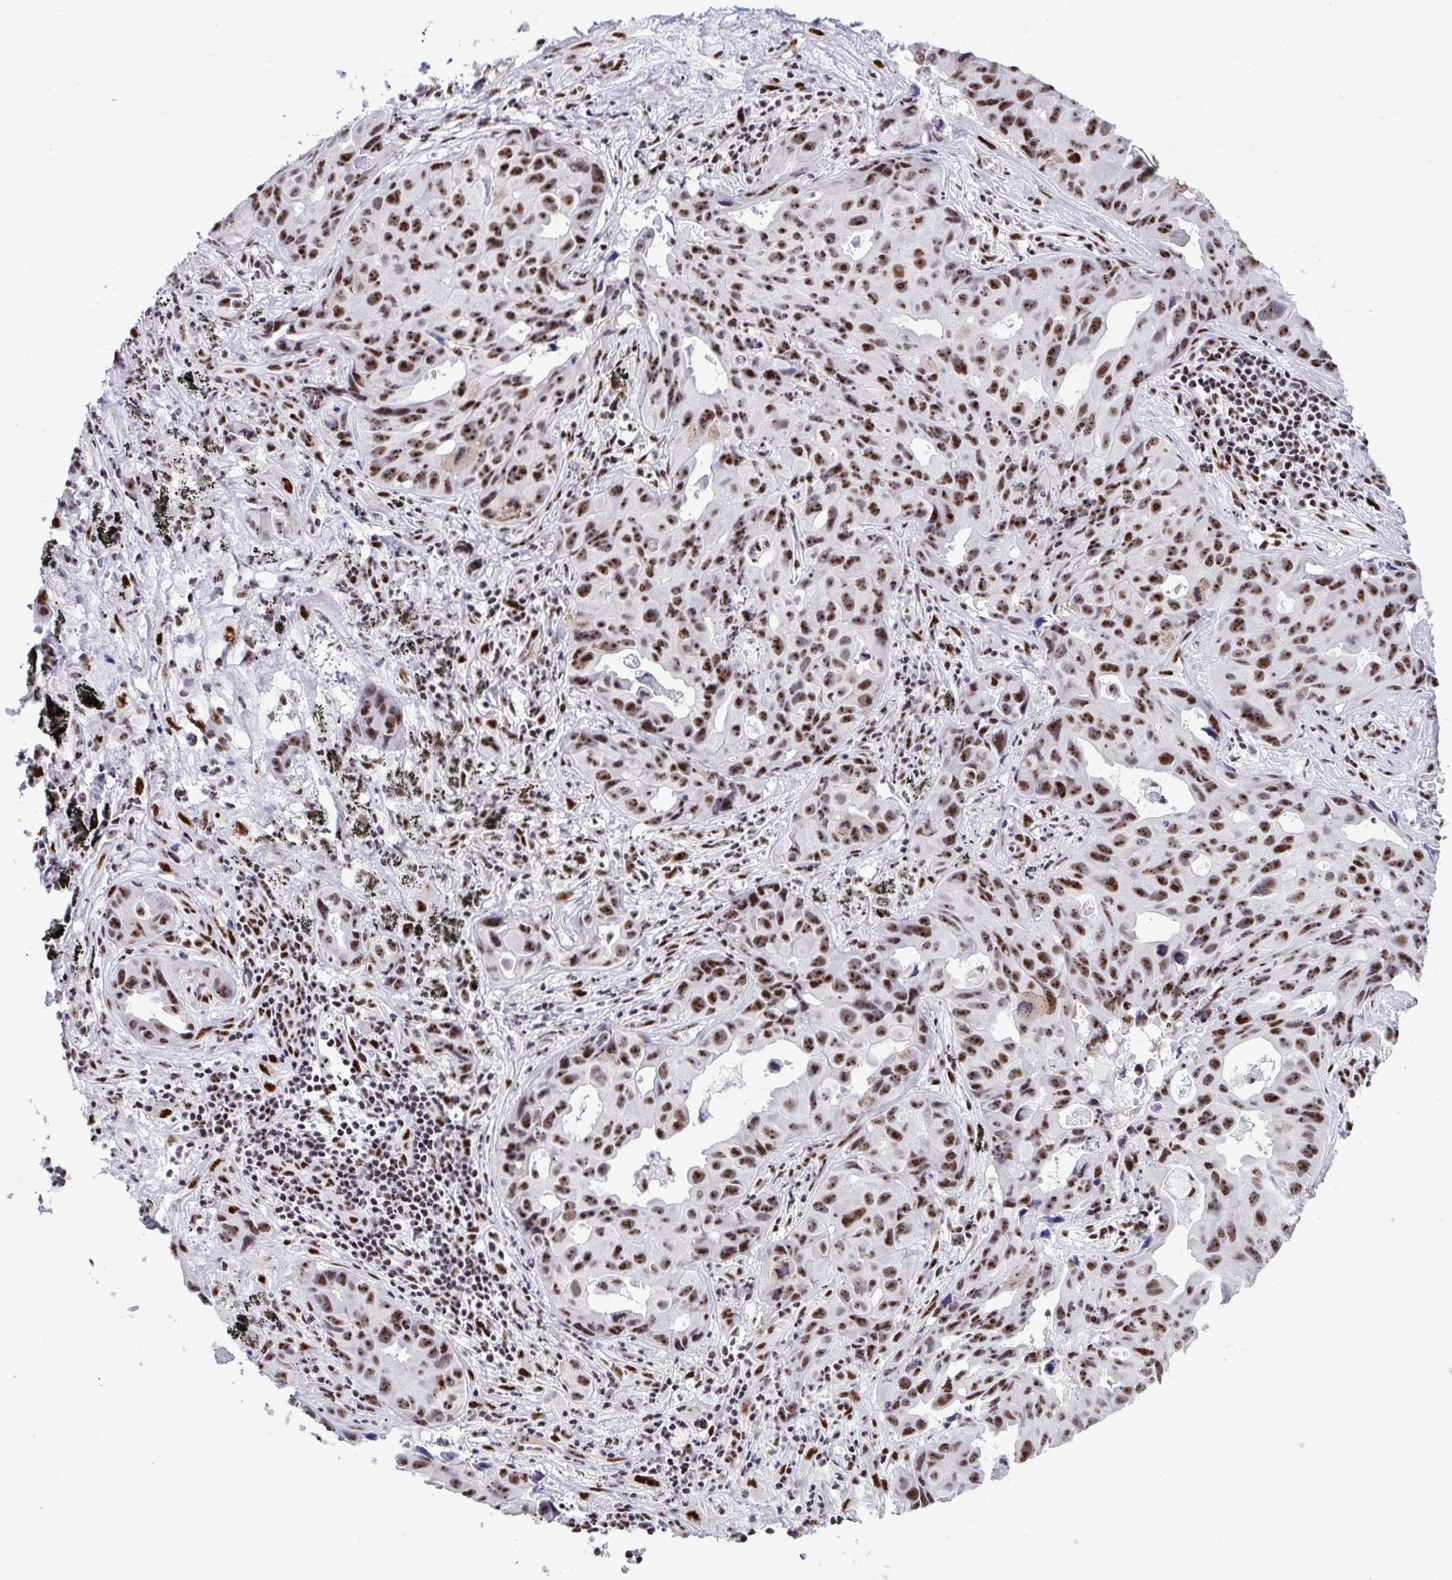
{"staining": {"intensity": "strong", "quantity": ">75%", "location": "nuclear"}, "tissue": "lung cancer", "cell_type": "Tumor cells", "image_type": "cancer", "snomed": [{"axis": "morphology", "description": "Adenocarcinoma, NOS"}, {"axis": "topography", "description": "Lymph node"}, {"axis": "topography", "description": "Lung"}], "caption": "There is high levels of strong nuclear positivity in tumor cells of adenocarcinoma (lung), as demonstrated by immunohistochemical staining (brown color).", "gene": "PELP1", "patient": {"sex": "male", "age": 64}}